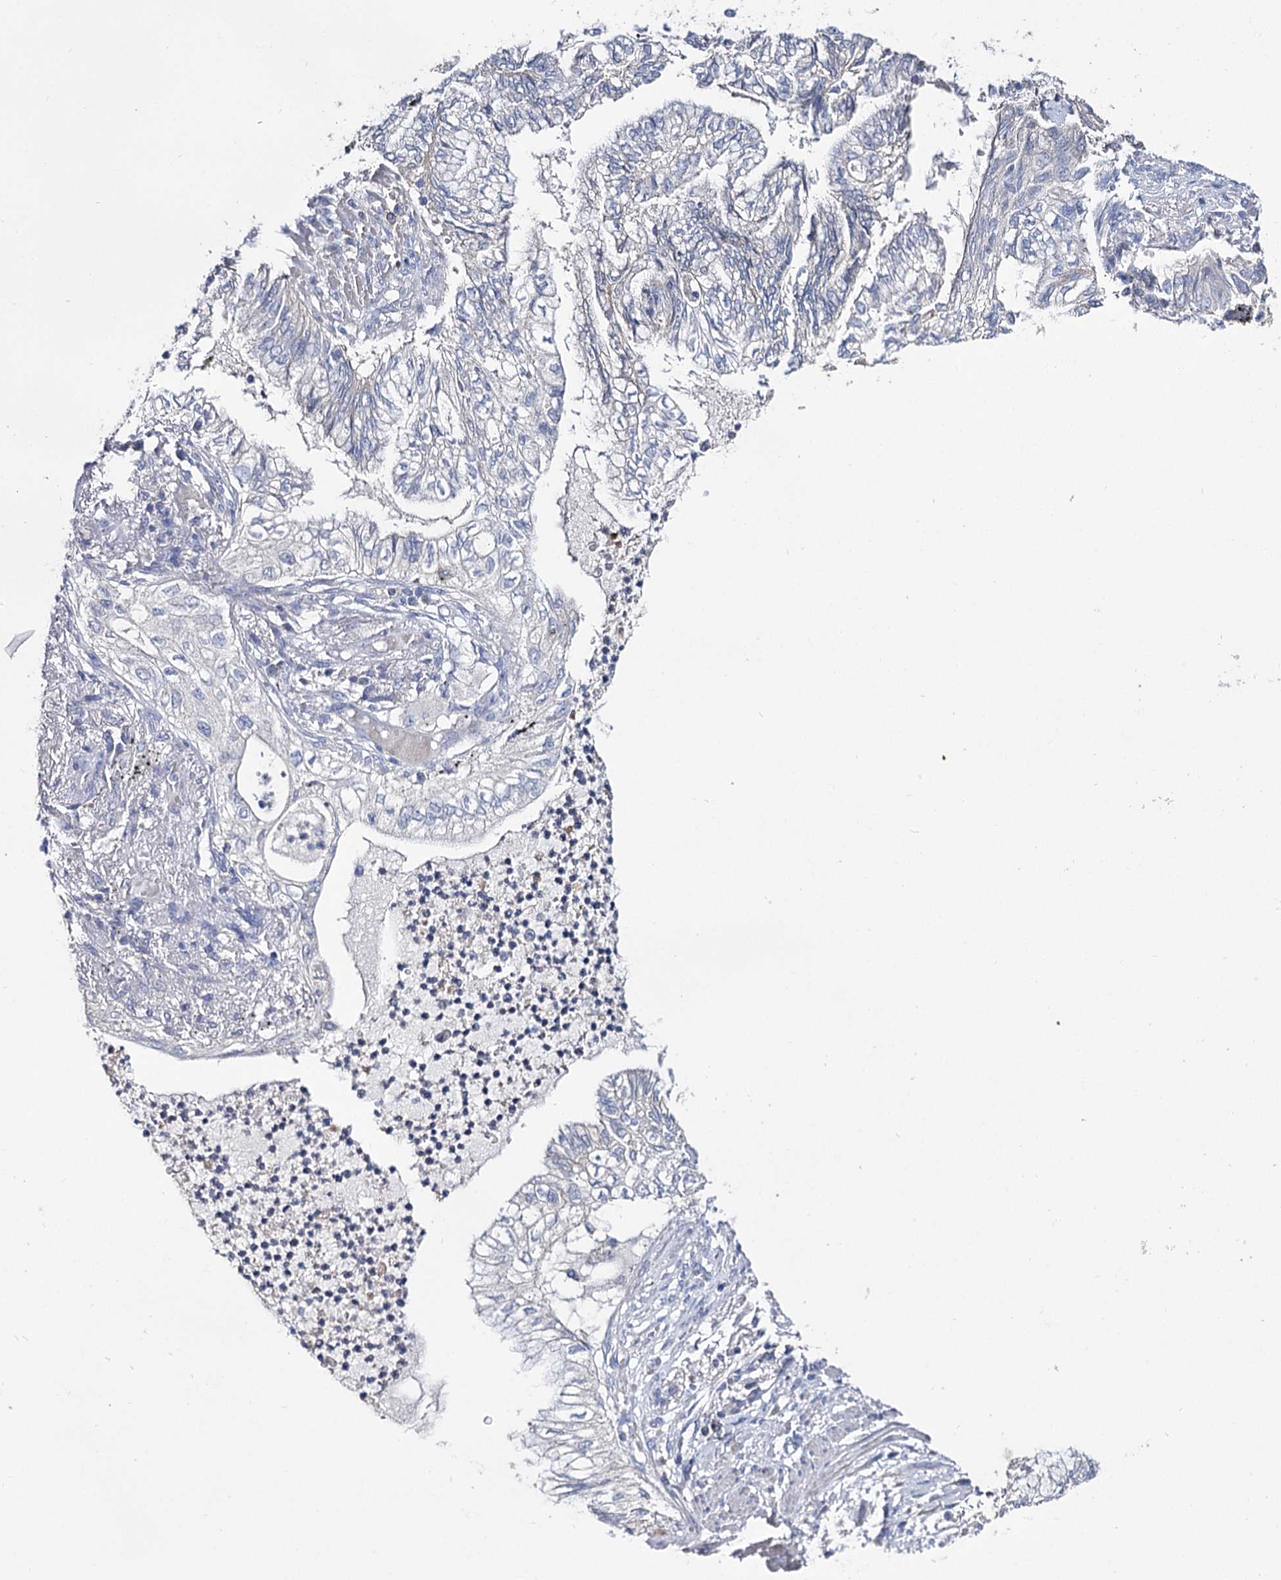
{"staining": {"intensity": "negative", "quantity": "none", "location": "none"}, "tissue": "lung cancer", "cell_type": "Tumor cells", "image_type": "cancer", "snomed": [{"axis": "morphology", "description": "Adenocarcinoma, NOS"}, {"axis": "topography", "description": "Lung"}], "caption": "Human lung cancer (adenocarcinoma) stained for a protein using immunohistochemistry (IHC) exhibits no staining in tumor cells.", "gene": "NRAP", "patient": {"sex": "female", "age": 70}}